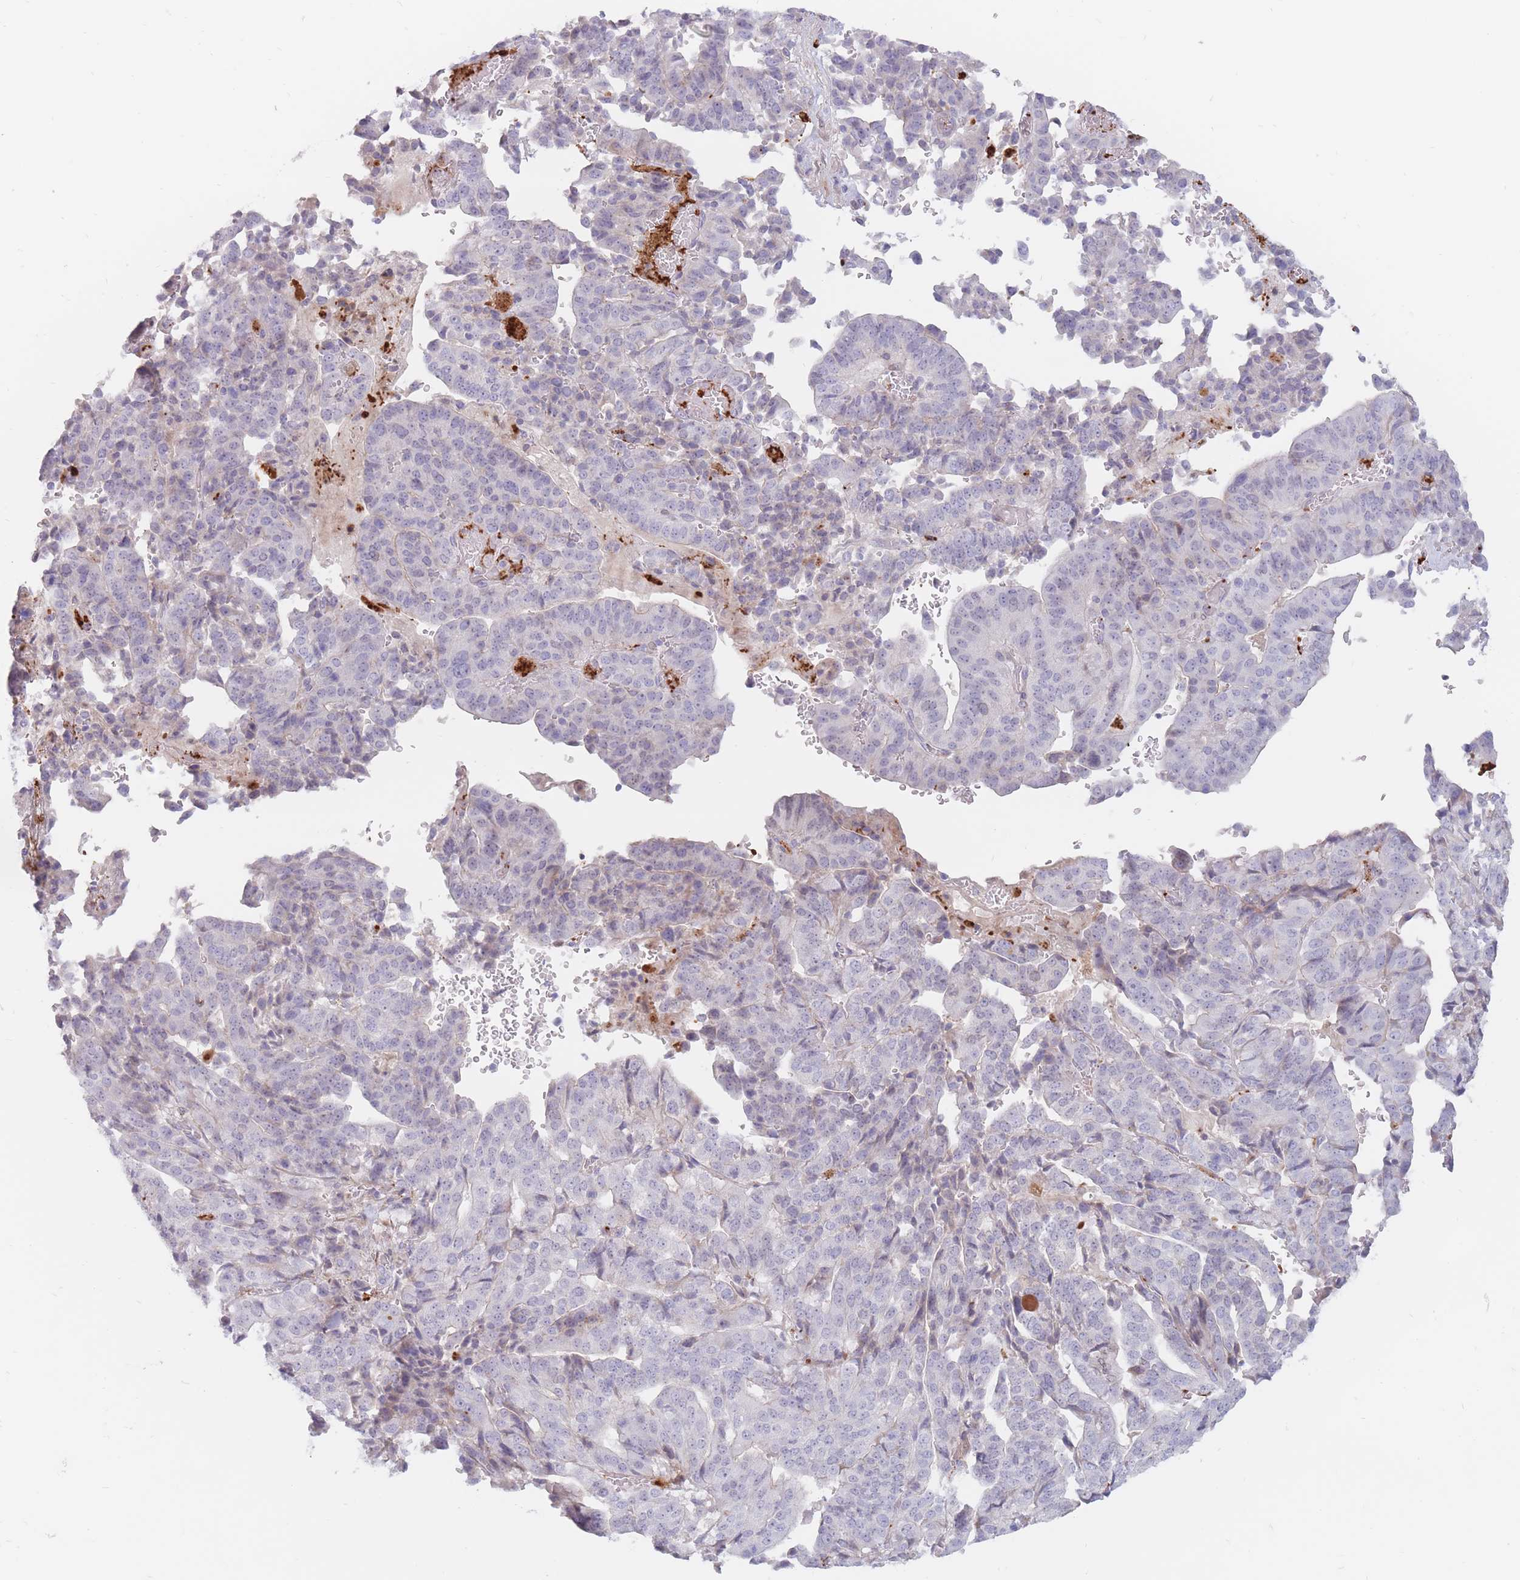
{"staining": {"intensity": "negative", "quantity": "none", "location": "none"}, "tissue": "stomach cancer", "cell_type": "Tumor cells", "image_type": "cancer", "snomed": [{"axis": "morphology", "description": "Adenocarcinoma, NOS"}, {"axis": "topography", "description": "Stomach"}], "caption": "This is an immunohistochemistry (IHC) histopathology image of human stomach cancer. There is no positivity in tumor cells.", "gene": "PTGDR", "patient": {"sex": "male", "age": 48}}